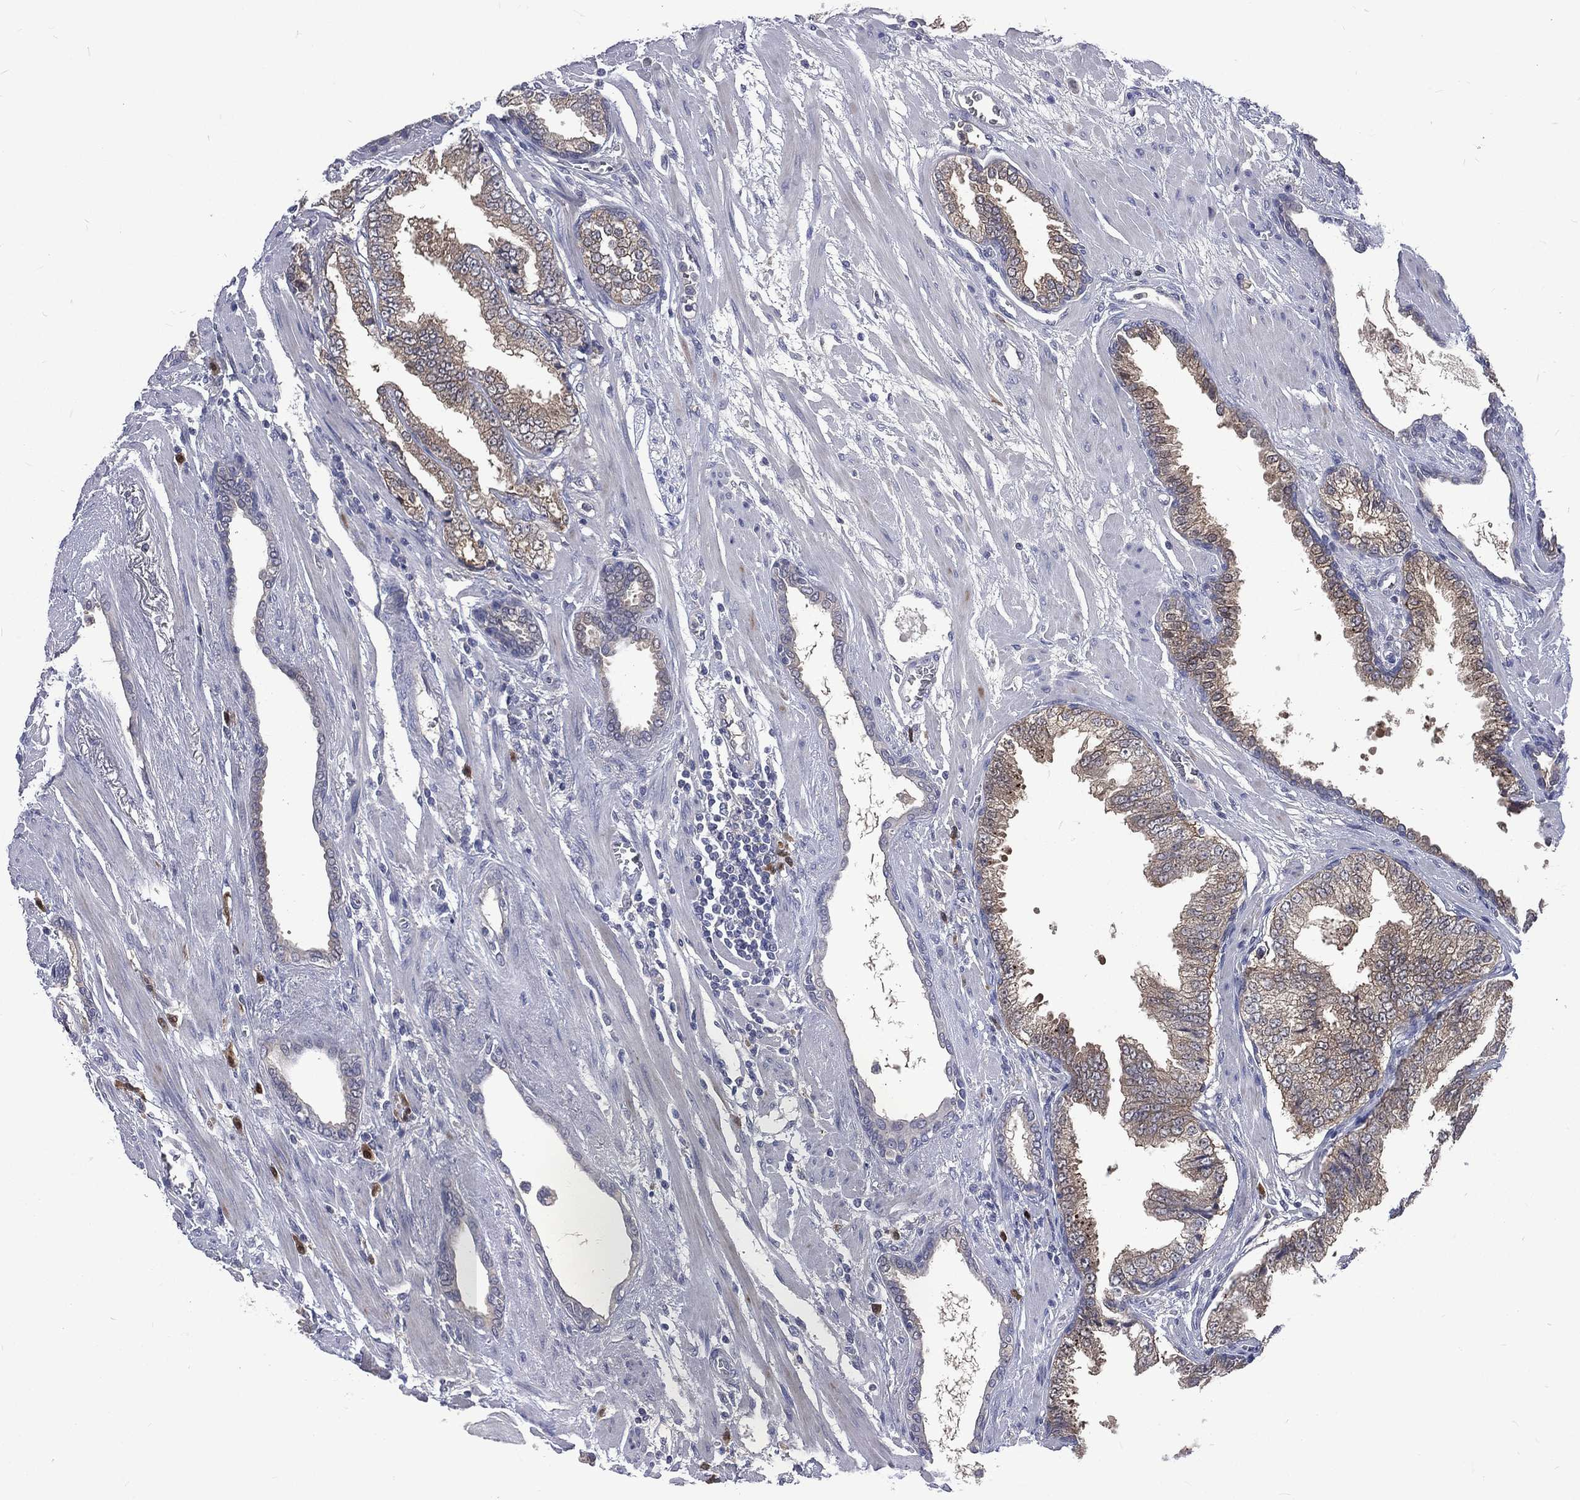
{"staining": {"intensity": "weak", "quantity": ">75%", "location": "cytoplasmic/membranous"}, "tissue": "prostate cancer", "cell_type": "Tumor cells", "image_type": "cancer", "snomed": [{"axis": "morphology", "description": "Adenocarcinoma, Low grade"}, {"axis": "topography", "description": "Prostate"}], "caption": "Immunohistochemistry micrograph of neoplastic tissue: prostate cancer (adenocarcinoma (low-grade)) stained using IHC demonstrates low levels of weak protein expression localized specifically in the cytoplasmic/membranous of tumor cells, appearing as a cytoplasmic/membranous brown color.", "gene": "CA12", "patient": {"sex": "male", "age": 69}}